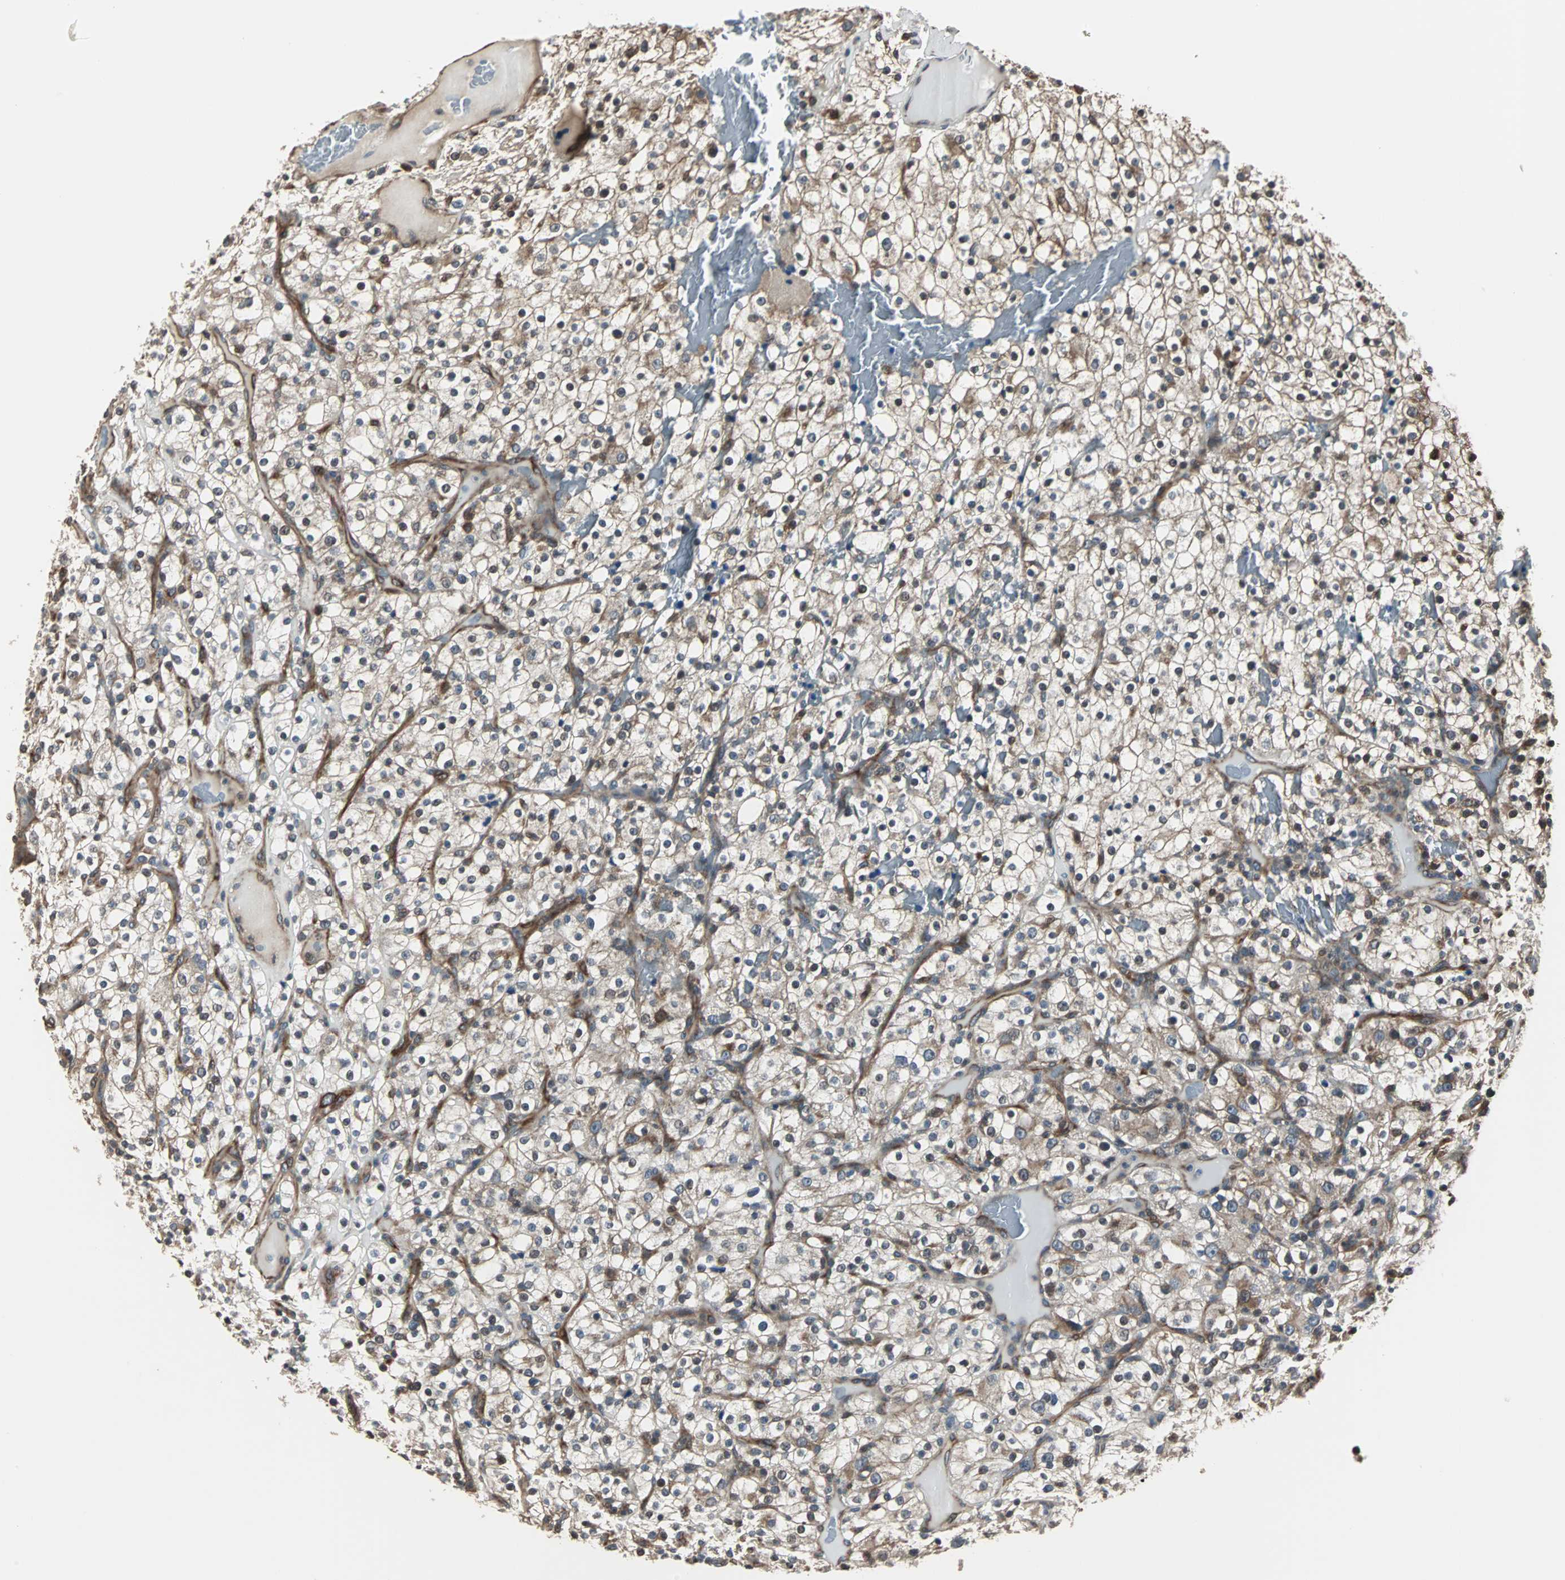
{"staining": {"intensity": "weak", "quantity": ">75%", "location": "cytoplasmic/membranous"}, "tissue": "renal cancer", "cell_type": "Tumor cells", "image_type": "cancer", "snomed": [{"axis": "morphology", "description": "Normal tissue, NOS"}, {"axis": "morphology", "description": "Adenocarcinoma, NOS"}, {"axis": "topography", "description": "Kidney"}], "caption": "A brown stain labels weak cytoplasmic/membranous expression of a protein in renal cancer tumor cells. Nuclei are stained in blue.", "gene": "CHP1", "patient": {"sex": "female", "age": 72}}